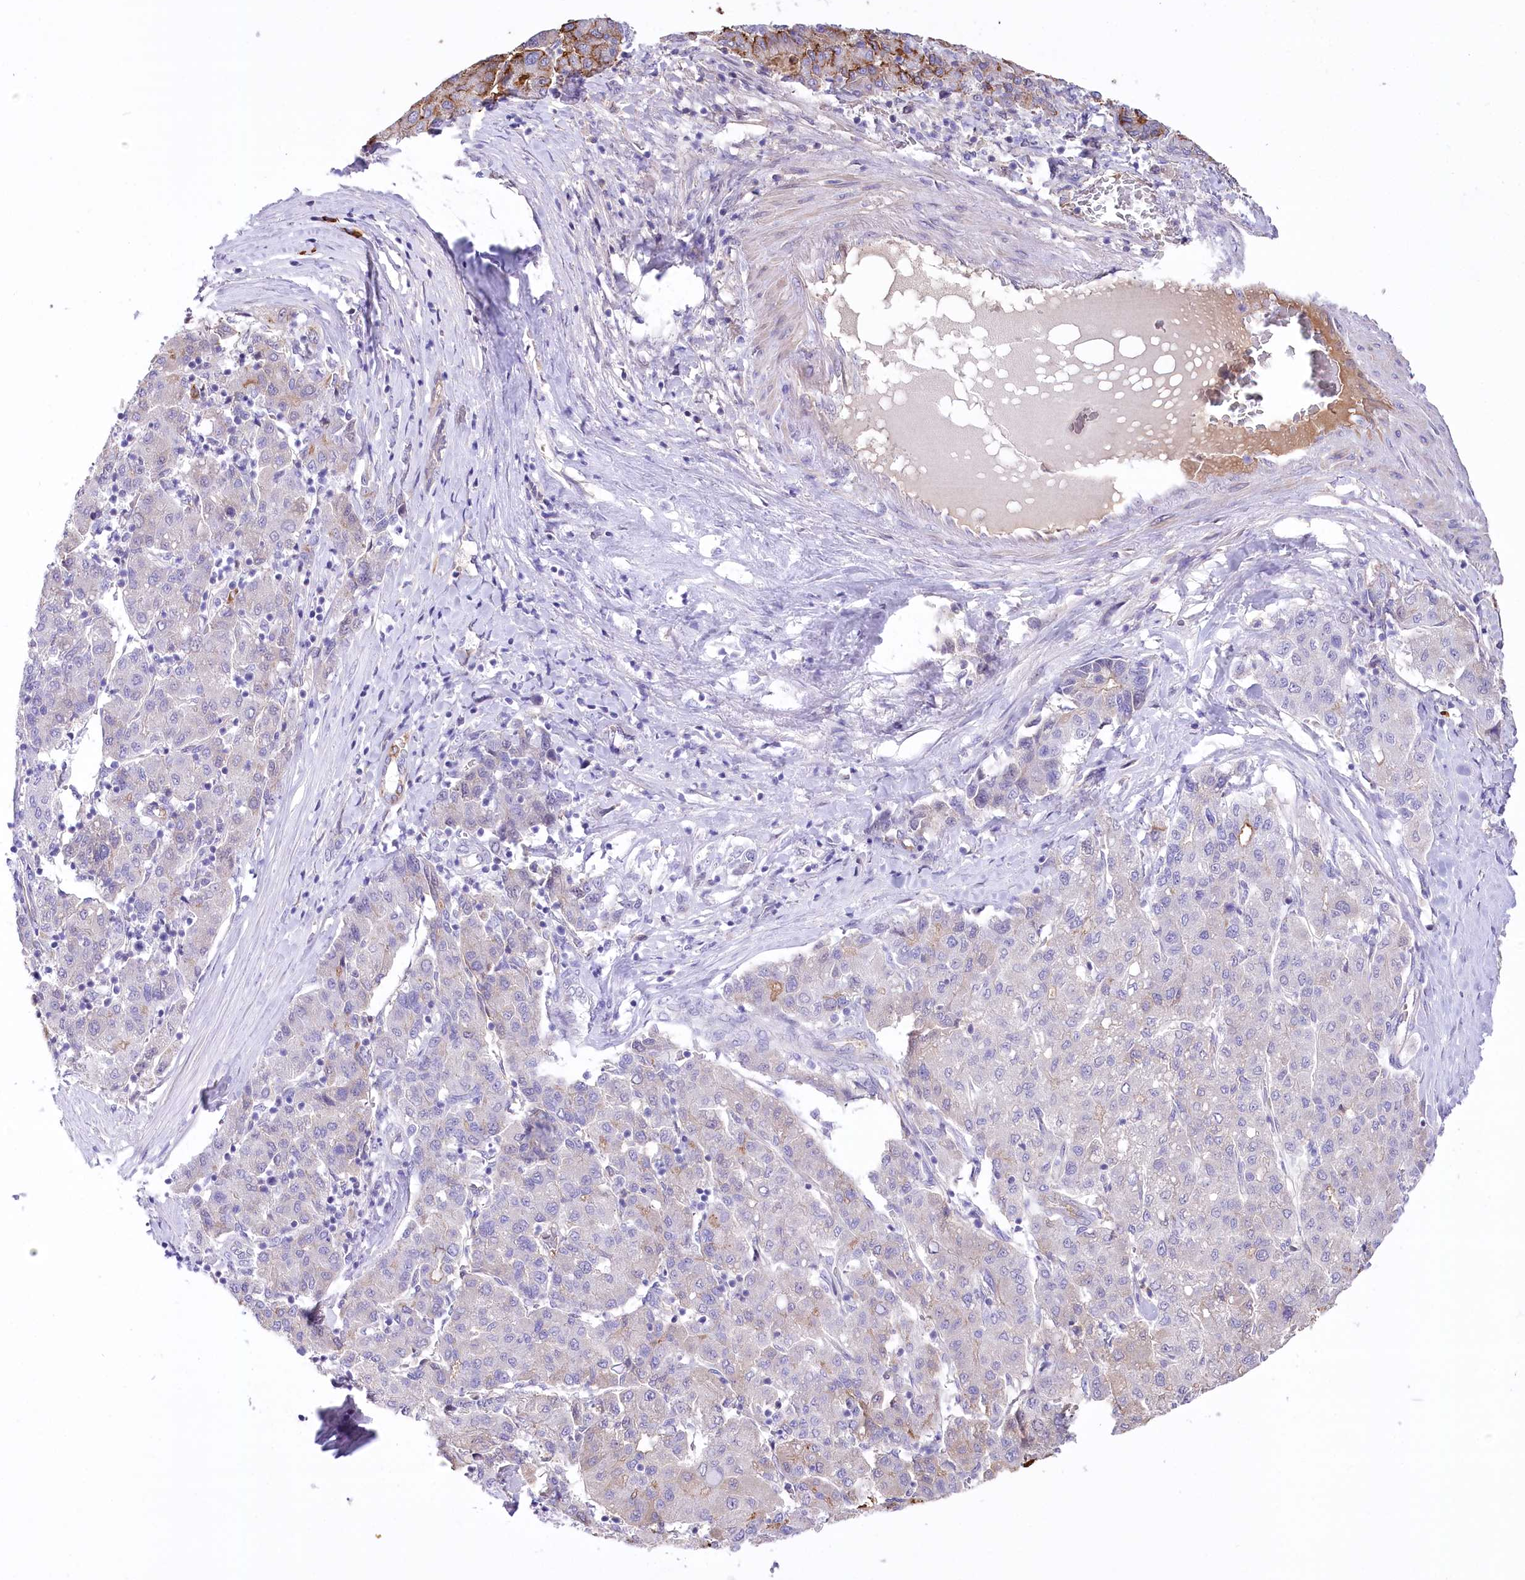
{"staining": {"intensity": "negative", "quantity": "none", "location": "none"}, "tissue": "liver cancer", "cell_type": "Tumor cells", "image_type": "cancer", "snomed": [{"axis": "morphology", "description": "Carcinoma, Hepatocellular, NOS"}, {"axis": "topography", "description": "Liver"}], "caption": "Tumor cells are negative for protein expression in human liver cancer.", "gene": "CEP164", "patient": {"sex": "male", "age": 65}}